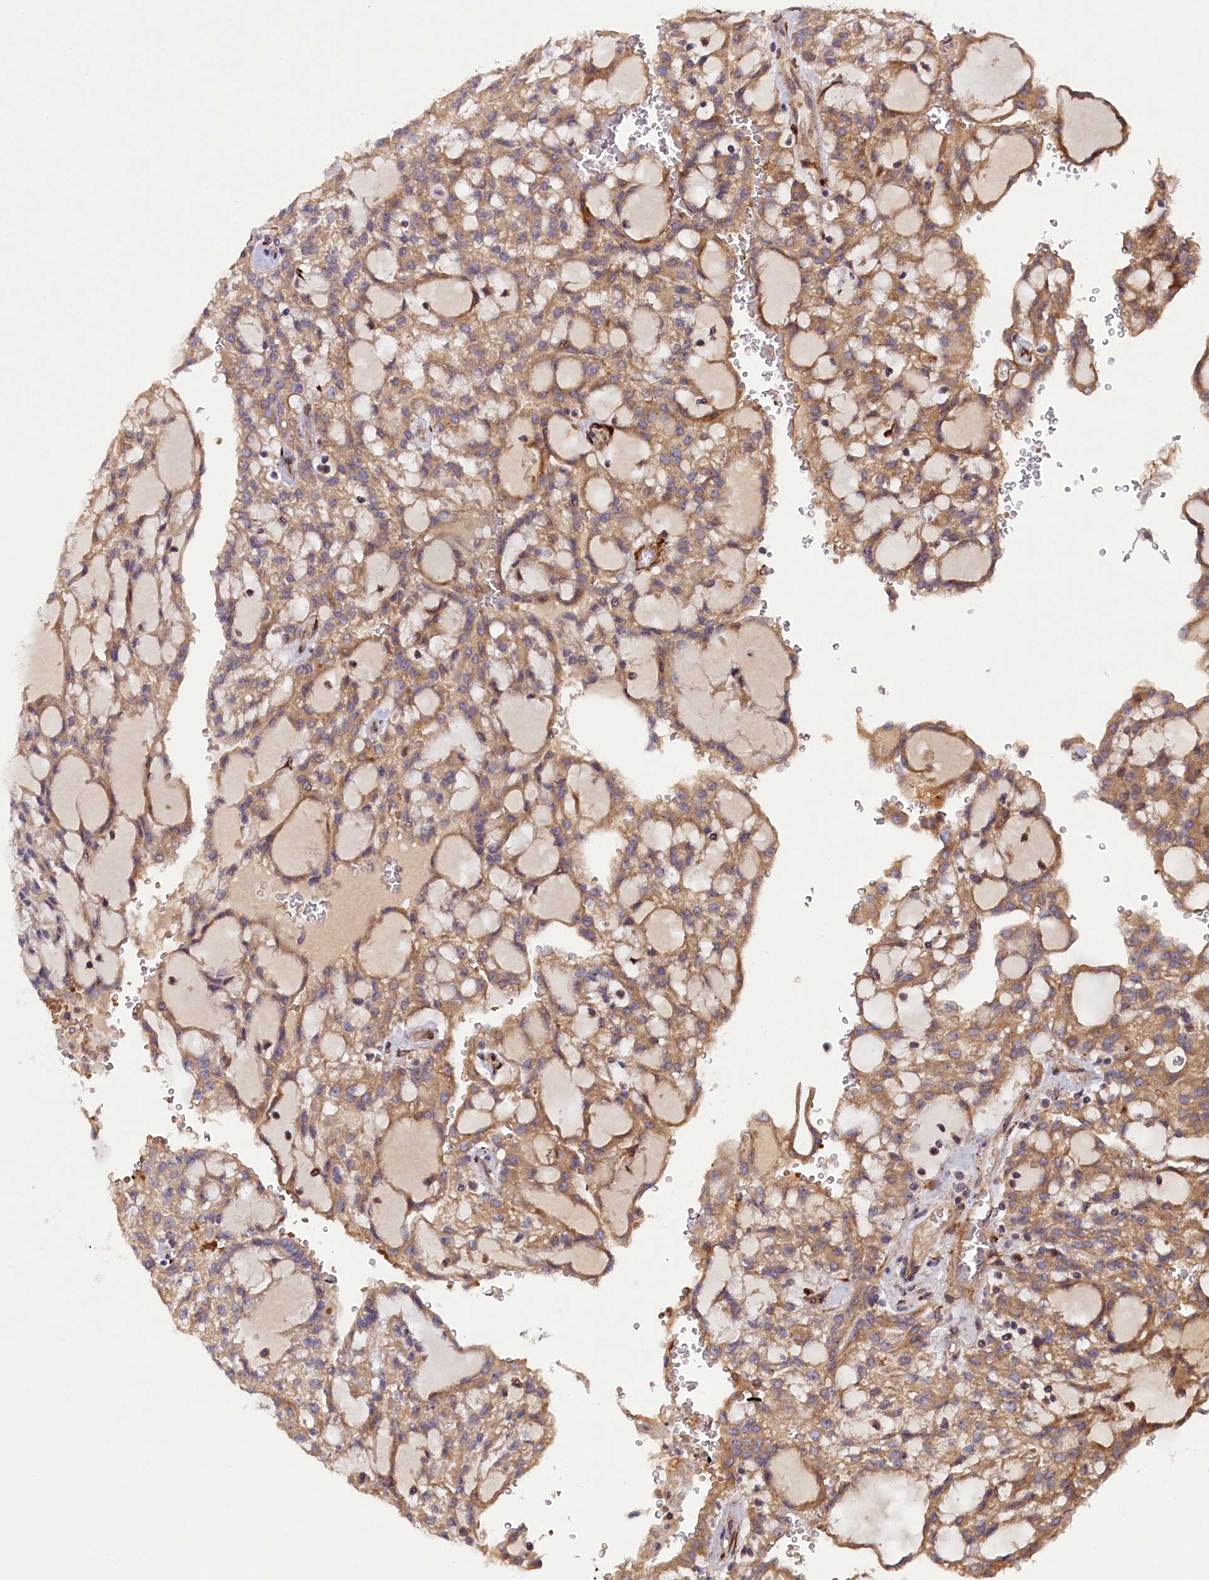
{"staining": {"intensity": "moderate", "quantity": ">75%", "location": "cytoplasmic/membranous"}, "tissue": "renal cancer", "cell_type": "Tumor cells", "image_type": "cancer", "snomed": [{"axis": "morphology", "description": "Adenocarcinoma, NOS"}, {"axis": "topography", "description": "Kidney"}], "caption": "This photomicrograph reveals immunohistochemistry staining of human adenocarcinoma (renal), with medium moderate cytoplasmic/membranous expression in approximately >75% of tumor cells.", "gene": "ARRDC4", "patient": {"sex": "male", "age": 63}}